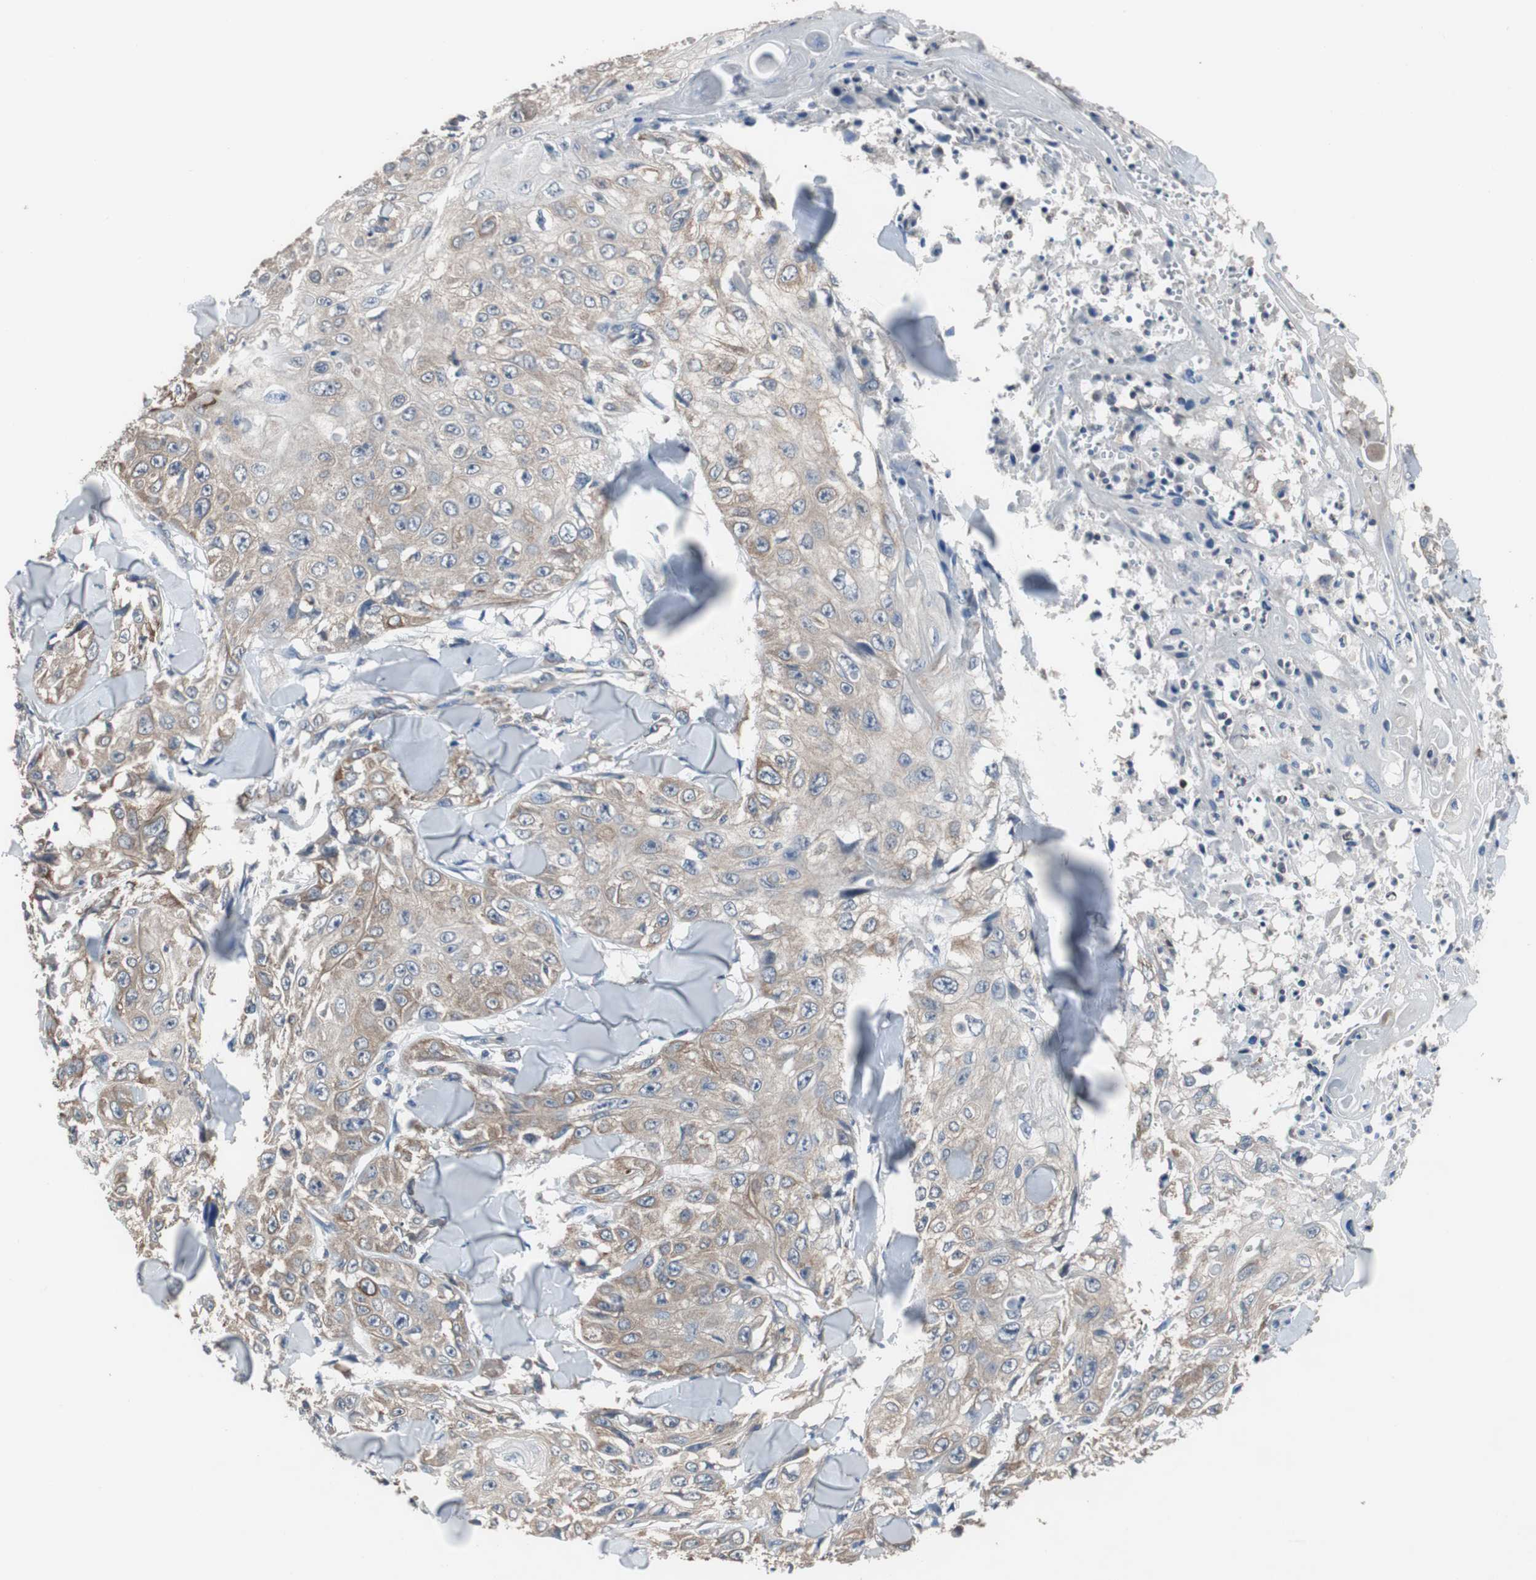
{"staining": {"intensity": "weak", "quantity": ">75%", "location": "cytoplasmic/membranous"}, "tissue": "skin cancer", "cell_type": "Tumor cells", "image_type": "cancer", "snomed": [{"axis": "morphology", "description": "Squamous cell carcinoma, NOS"}, {"axis": "topography", "description": "Skin"}], "caption": "The immunohistochemical stain labels weak cytoplasmic/membranous positivity in tumor cells of skin squamous cell carcinoma tissue.", "gene": "USP10", "patient": {"sex": "male", "age": 86}}